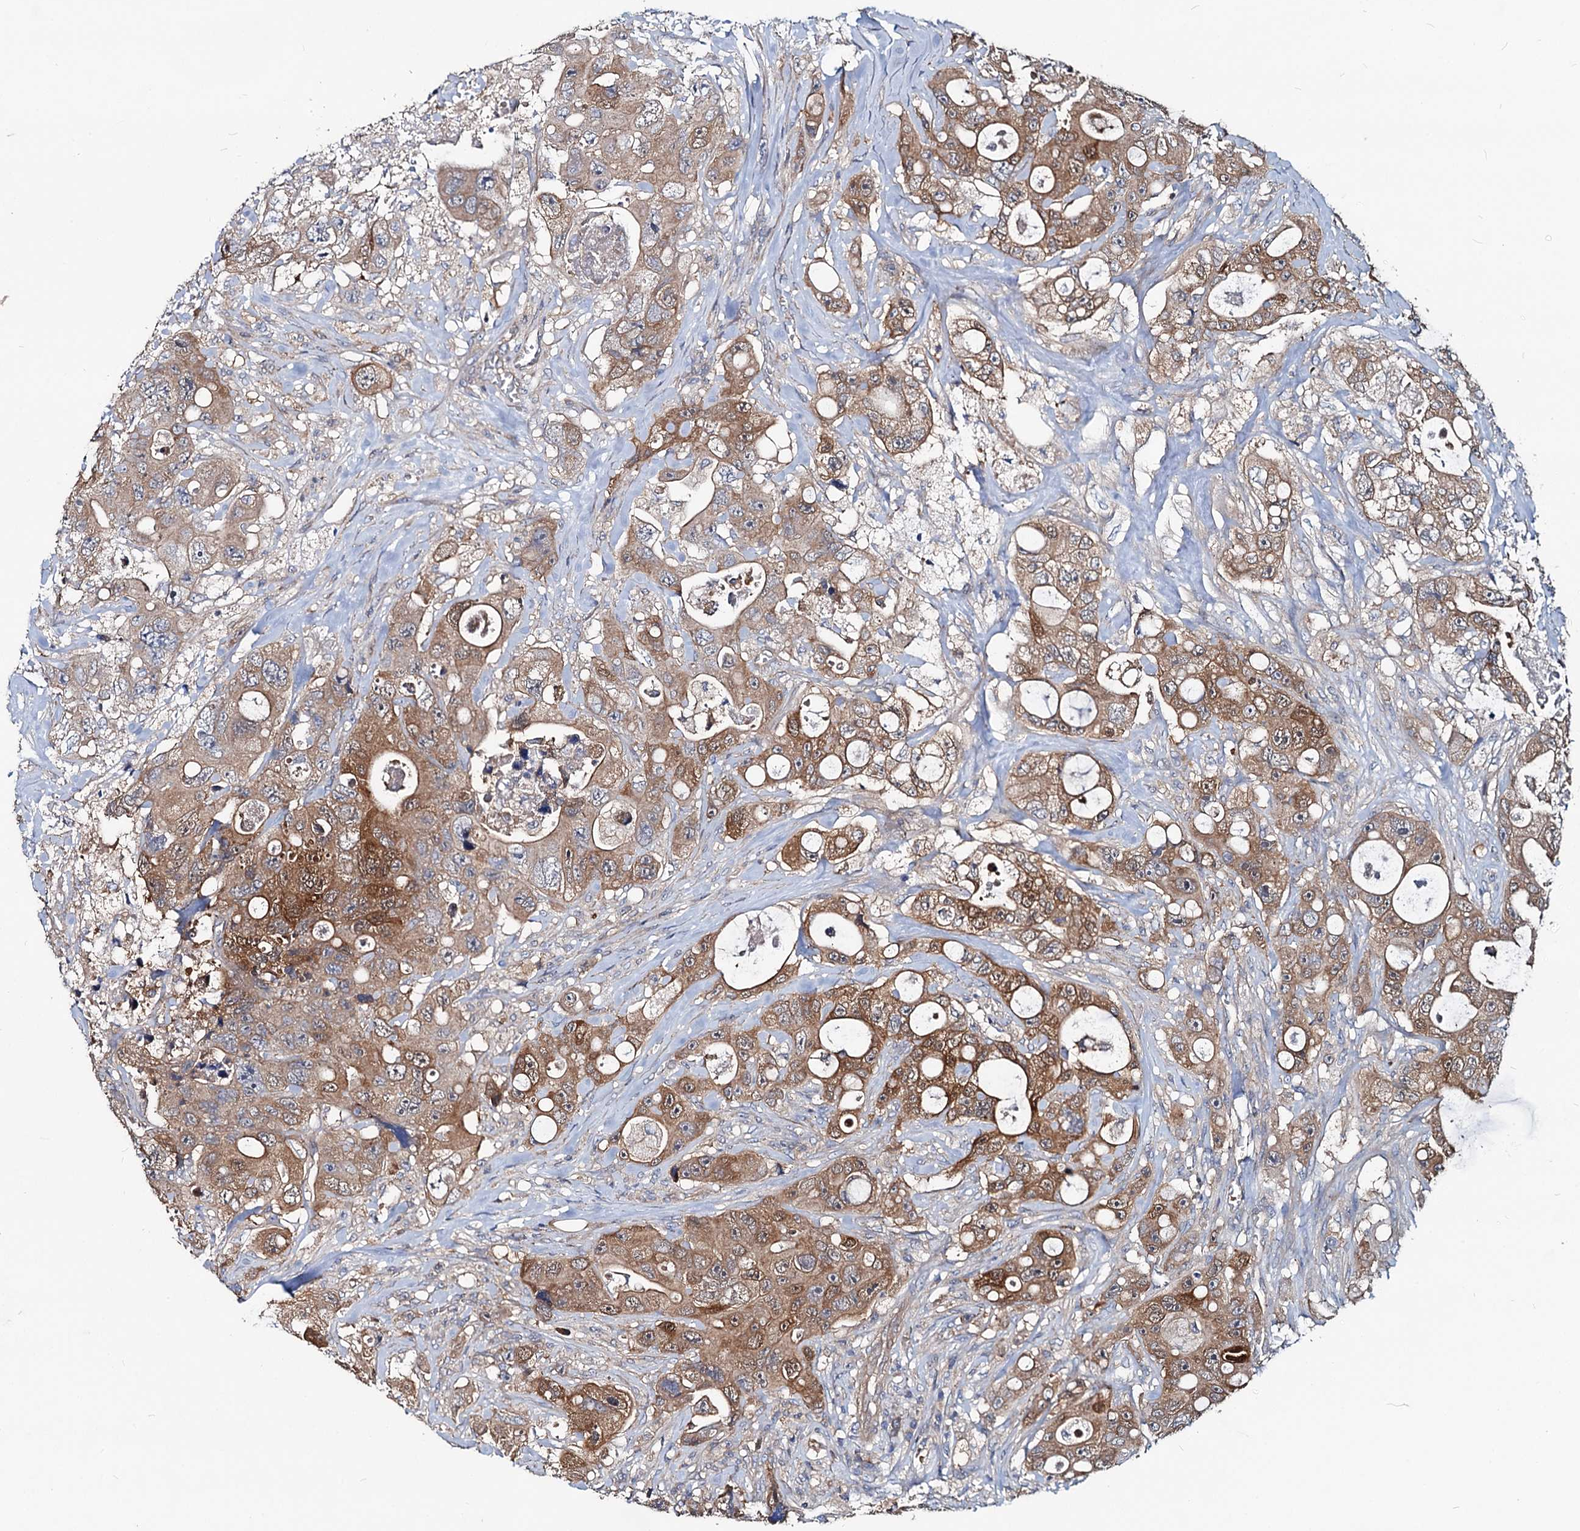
{"staining": {"intensity": "moderate", "quantity": ">75%", "location": "cytoplasmic/membranous"}, "tissue": "colorectal cancer", "cell_type": "Tumor cells", "image_type": "cancer", "snomed": [{"axis": "morphology", "description": "Adenocarcinoma, NOS"}, {"axis": "topography", "description": "Colon"}], "caption": "About >75% of tumor cells in colorectal cancer demonstrate moderate cytoplasmic/membranous protein staining as visualized by brown immunohistochemical staining.", "gene": "IDI1", "patient": {"sex": "female", "age": 46}}